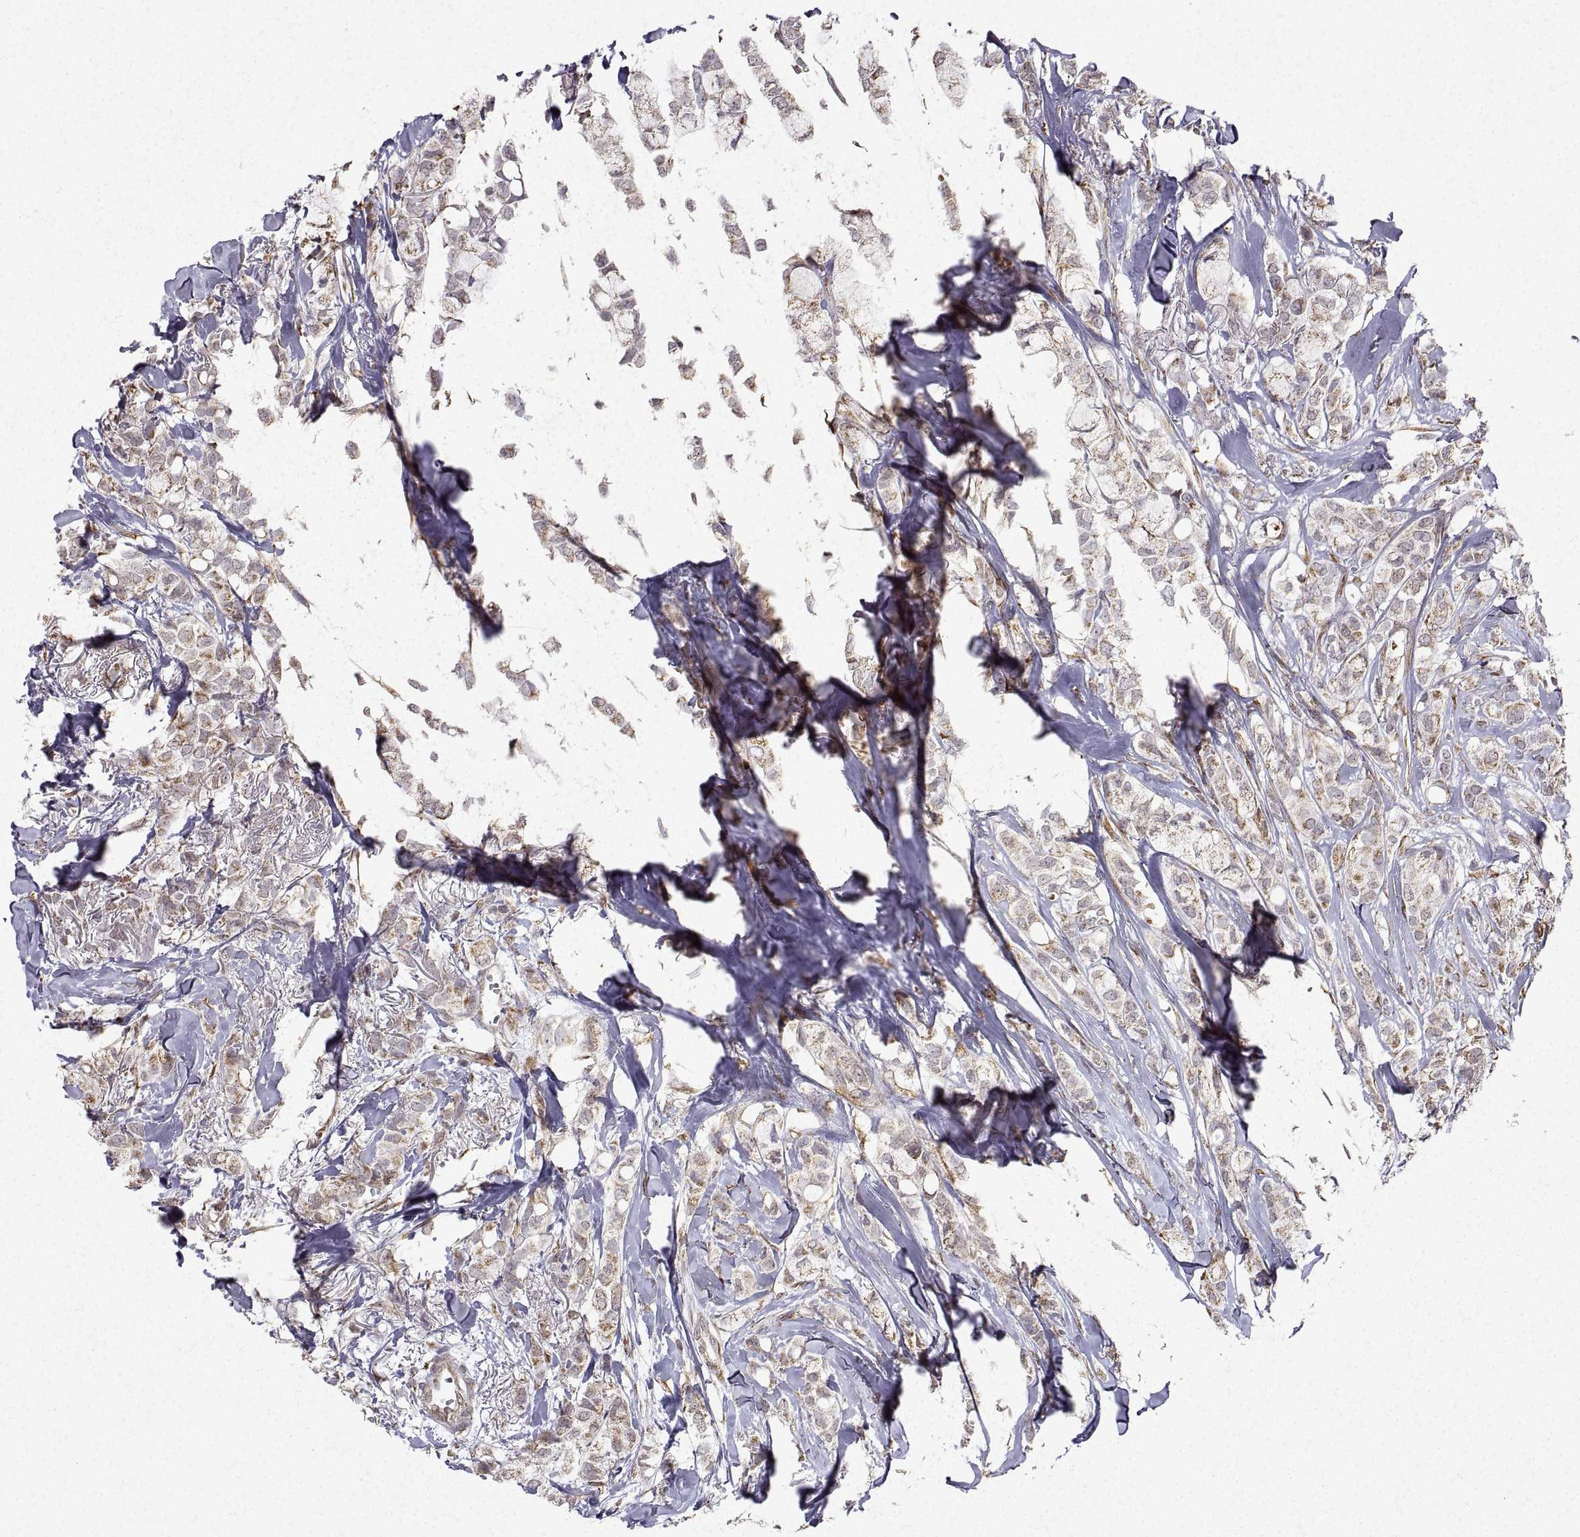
{"staining": {"intensity": "weak", "quantity": ">75%", "location": "cytoplasmic/membranous"}, "tissue": "breast cancer", "cell_type": "Tumor cells", "image_type": "cancer", "snomed": [{"axis": "morphology", "description": "Duct carcinoma"}, {"axis": "topography", "description": "Breast"}], "caption": "Protein analysis of breast invasive ductal carcinoma tissue demonstrates weak cytoplasmic/membranous staining in about >75% of tumor cells.", "gene": "MANBAL", "patient": {"sex": "female", "age": 85}}